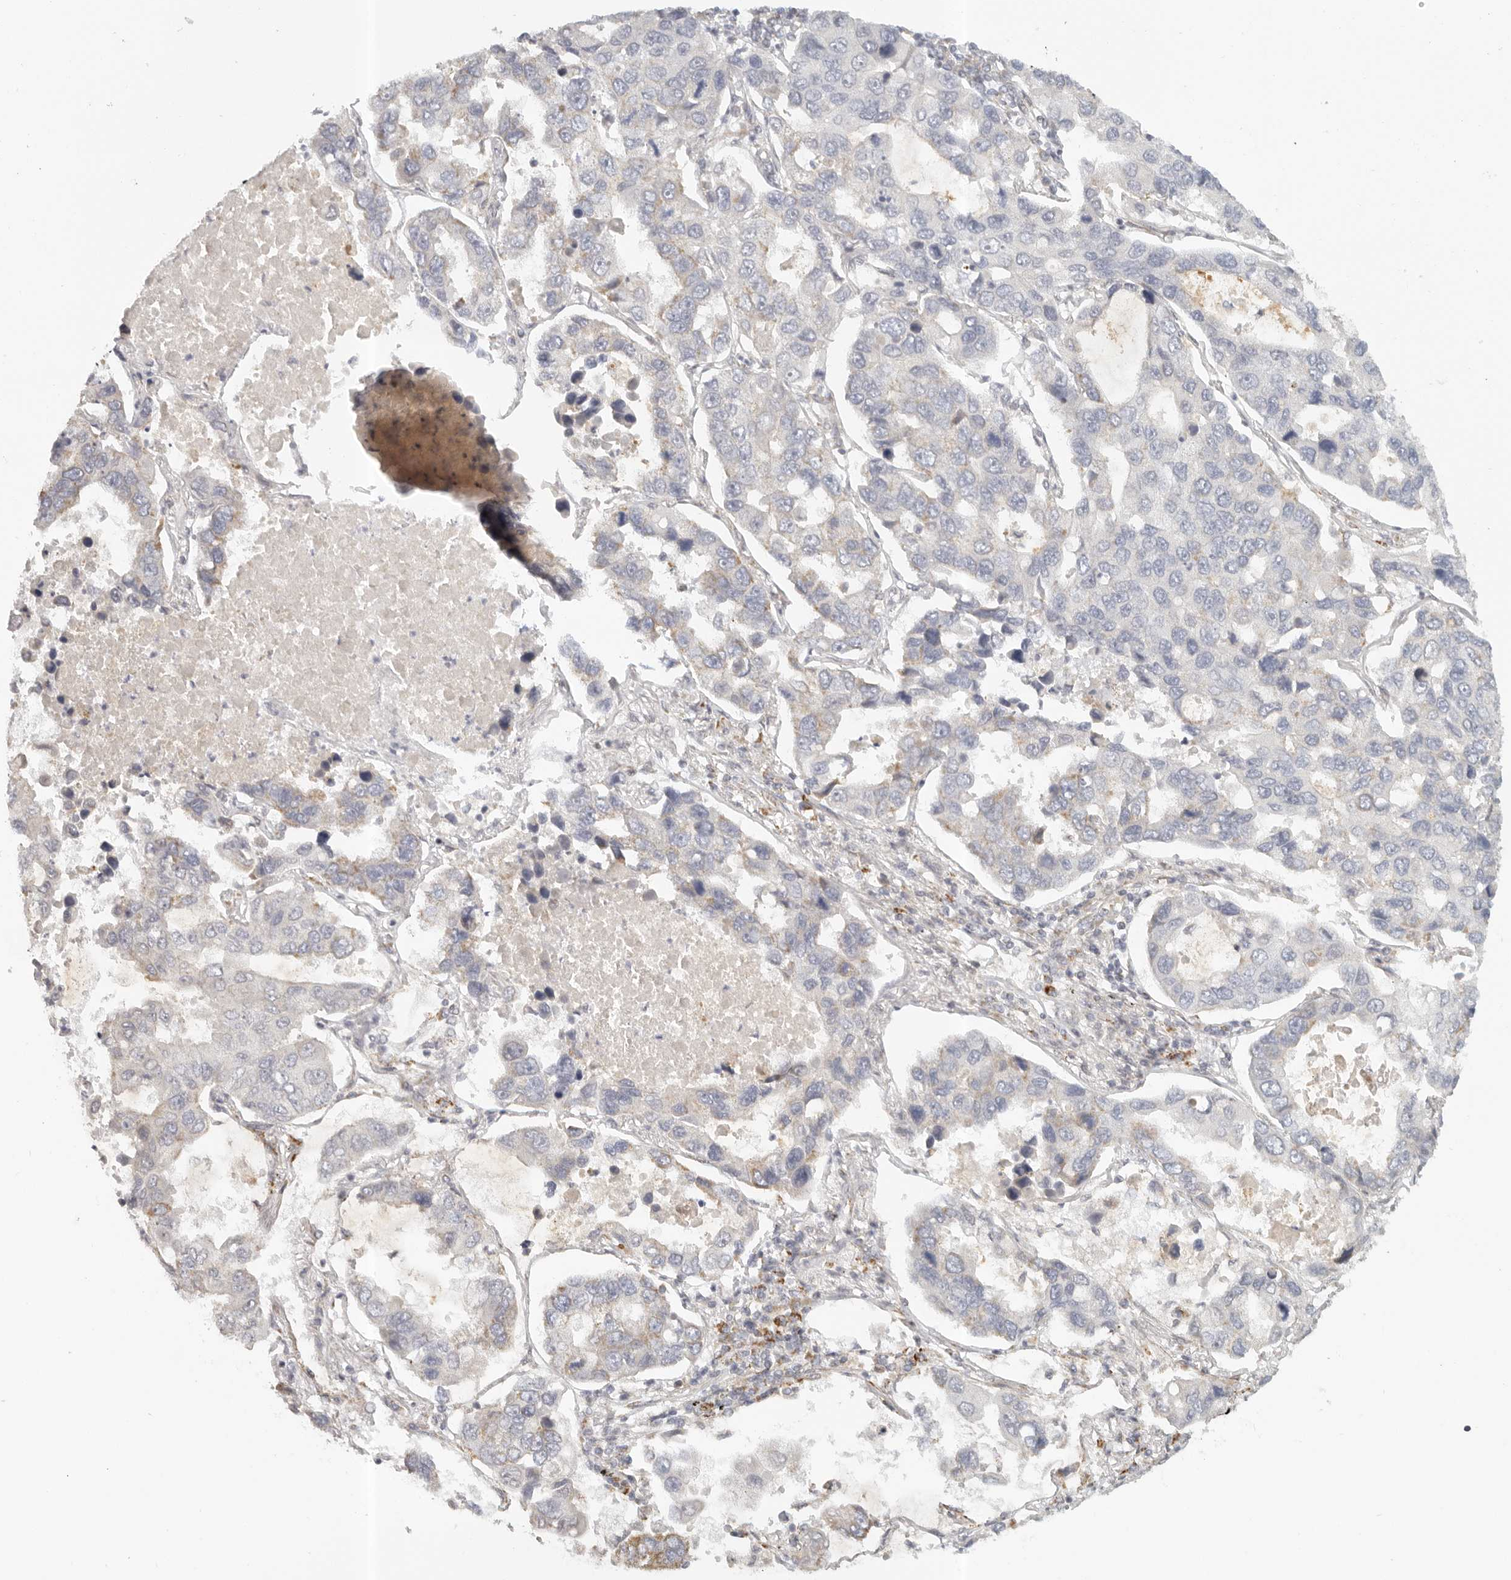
{"staining": {"intensity": "weak", "quantity": "<25%", "location": "cytoplasmic/membranous"}, "tissue": "lung cancer", "cell_type": "Tumor cells", "image_type": "cancer", "snomed": [{"axis": "morphology", "description": "Adenocarcinoma, NOS"}, {"axis": "topography", "description": "Lung"}], "caption": "Adenocarcinoma (lung) was stained to show a protein in brown. There is no significant expression in tumor cells.", "gene": "KDF1", "patient": {"sex": "male", "age": 64}}